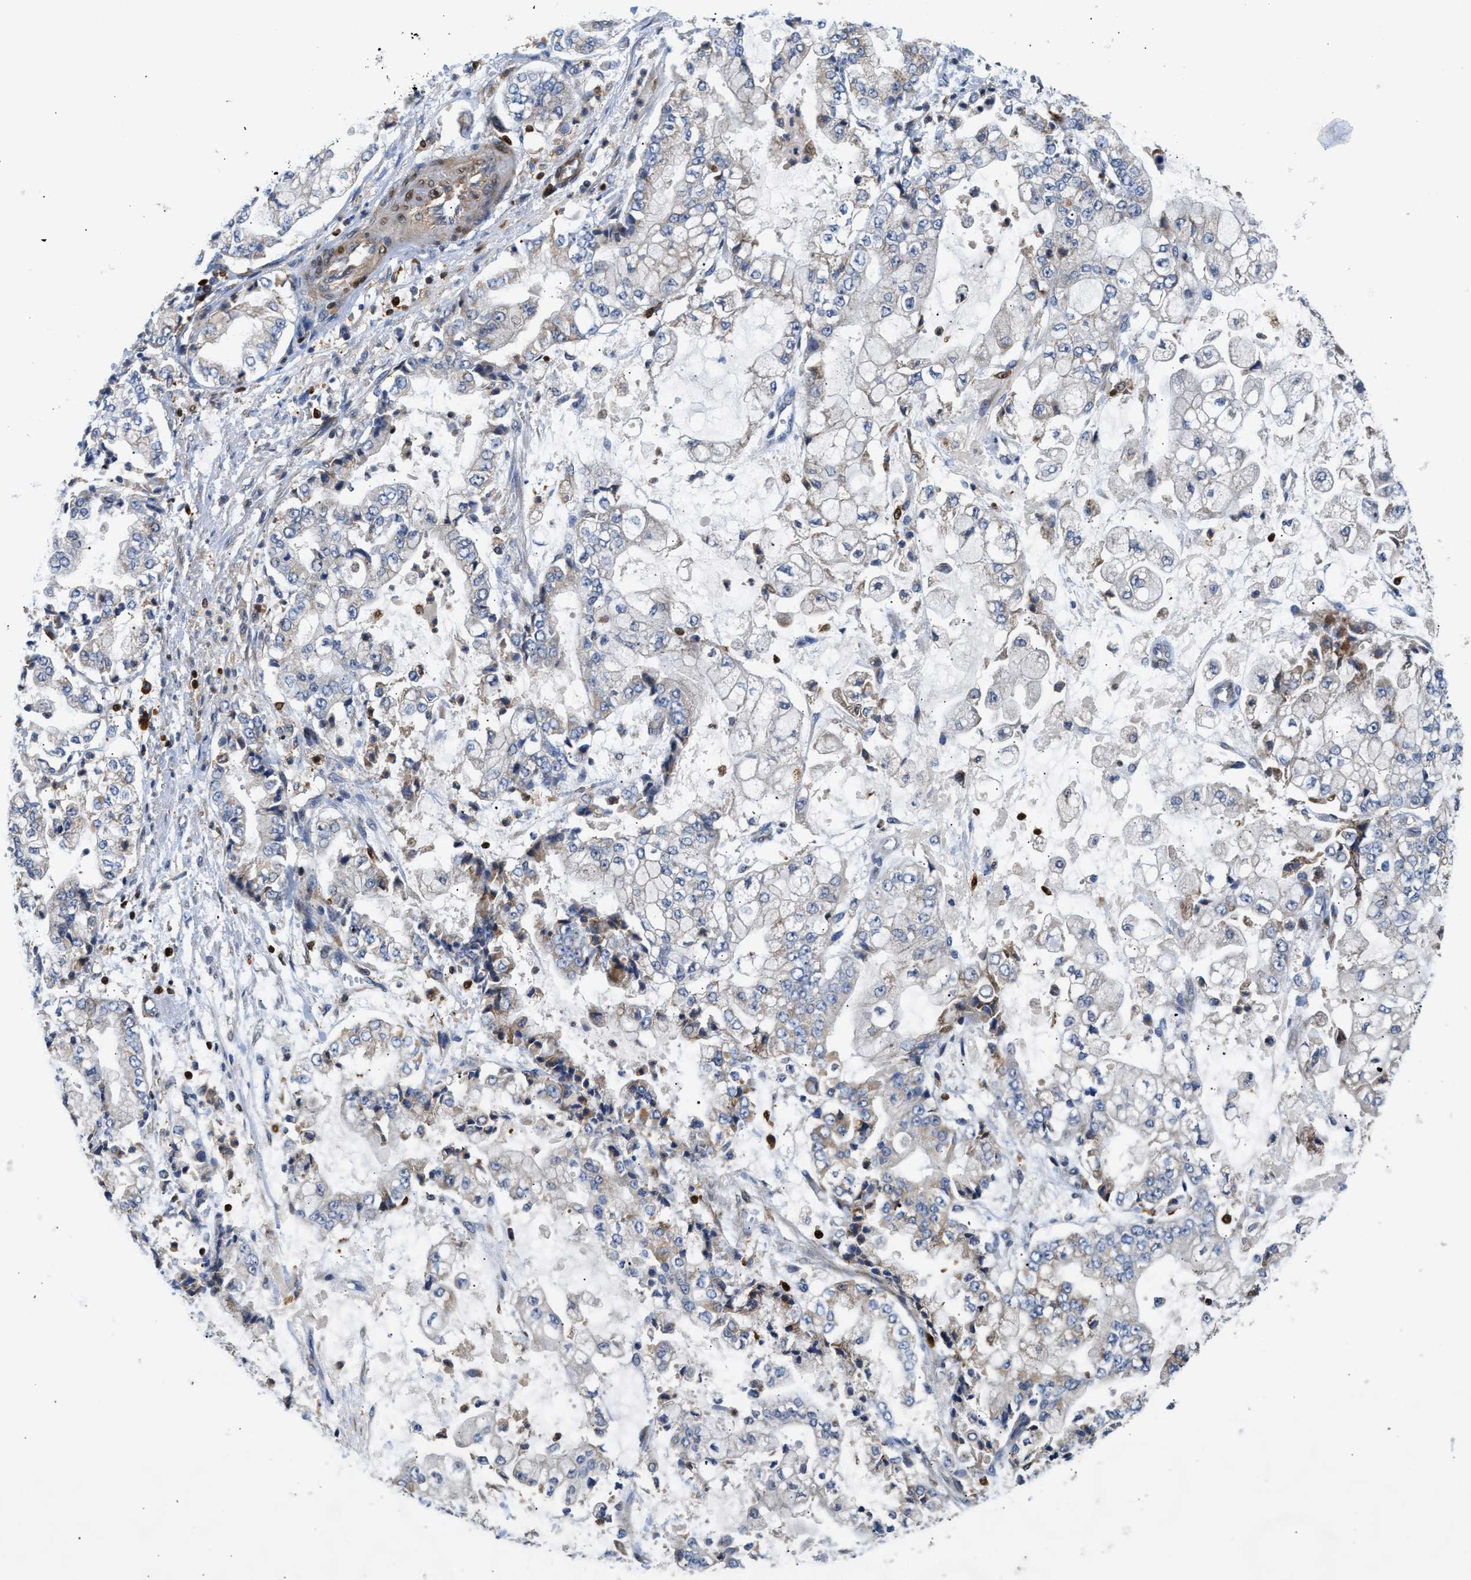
{"staining": {"intensity": "weak", "quantity": "<25%", "location": "cytoplasmic/membranous"}, "tissue": "stomach cancer", "cell_type": "Tumor cells", "image_type": "cancer", "snomed": [{"axis": "morphology", "description": "Adenocarcinoma, NOS"}, {"axis": "topography", "description": "Stomach"}], "caption": "Immunohistochemistry (IHC) histopathology image of adenocarcinoma (stomach) stained for a protein (brown), which displays no staining in tumor cells.", "gene": "SLIT2", "patient": {"sex": "male", "age": 76}}